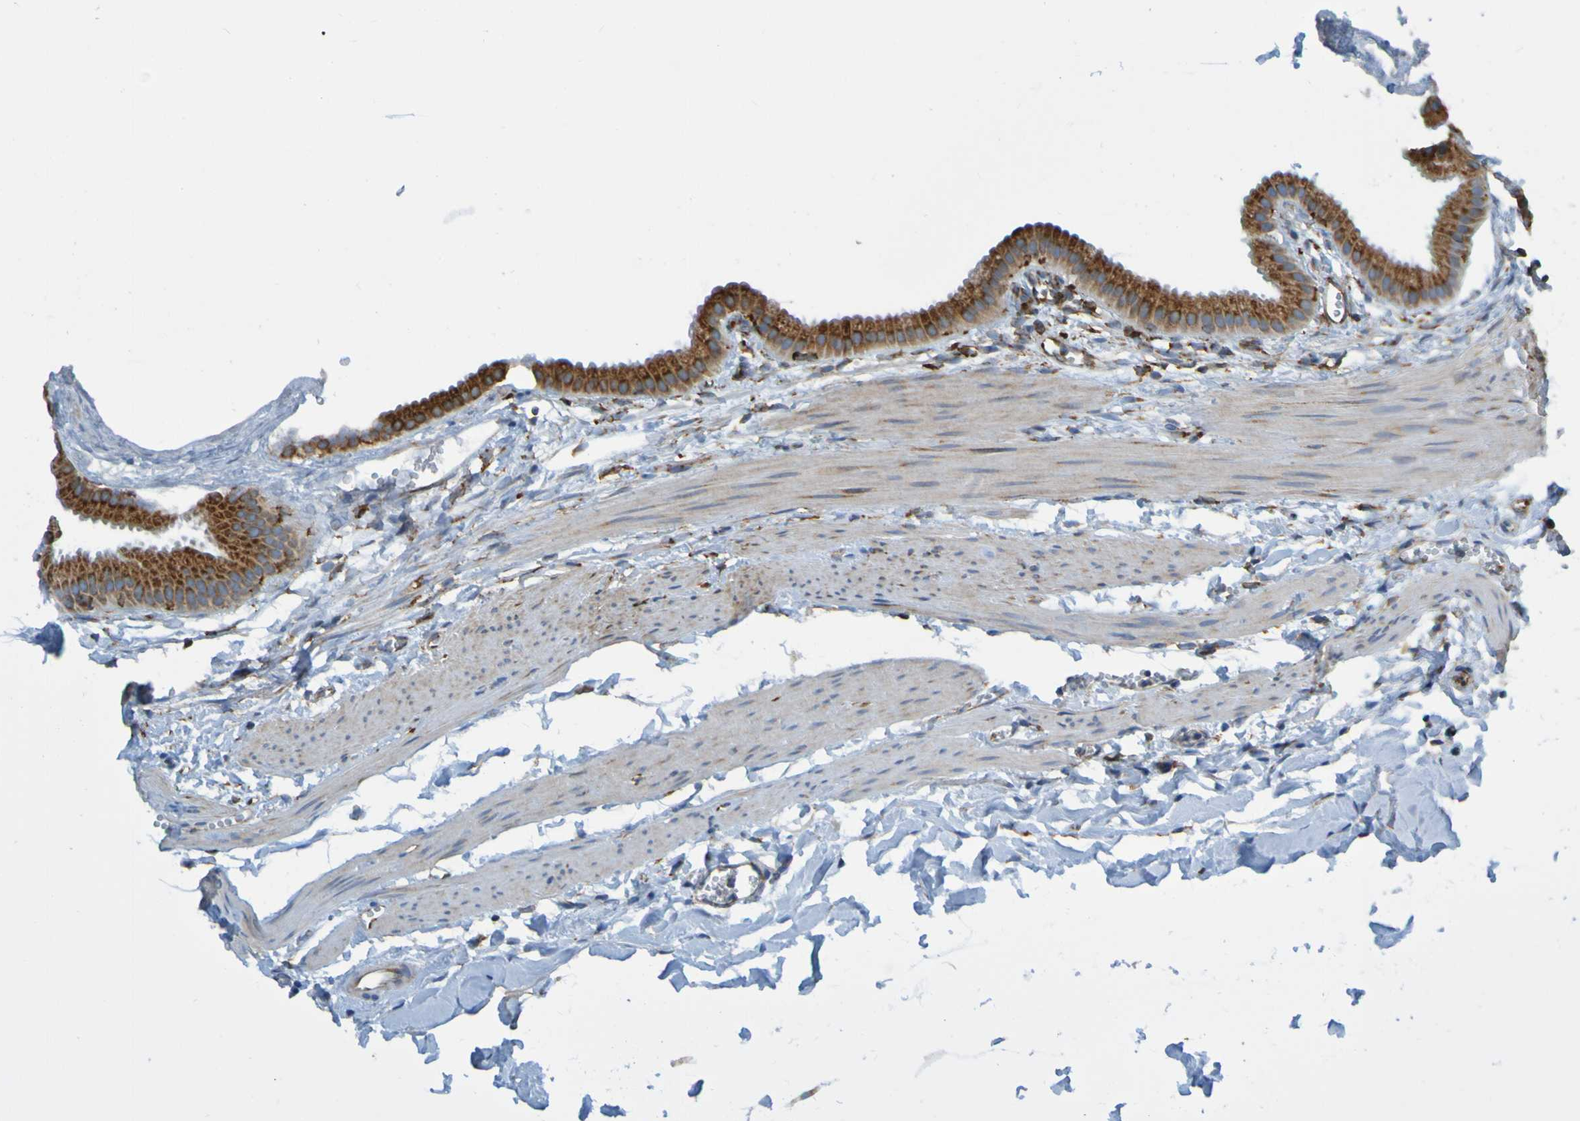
{"staining": {"intensity": "moderate", "quantity": ">75%", "location": "cytoplasmic/membranous"}, "tissue": "gallbladder", "cell_type": "Glandular cells", "image_type": "normal", "snomed": [{"axis": "morphology", "description": "Normal tissue, NOS"}, {"axis": "topography", "description": "Gallbladder"}], "caption": "The histopathology image shows immunohistochemical staining of benign gallbladder. There is moderate cytoplasmic/membranous staining is present in about >75% of glandular cells. (IHC, brightfield microscopy, high magnification).", "gene": "SSR1", "patient": {"sex": "female", "age": 64}}